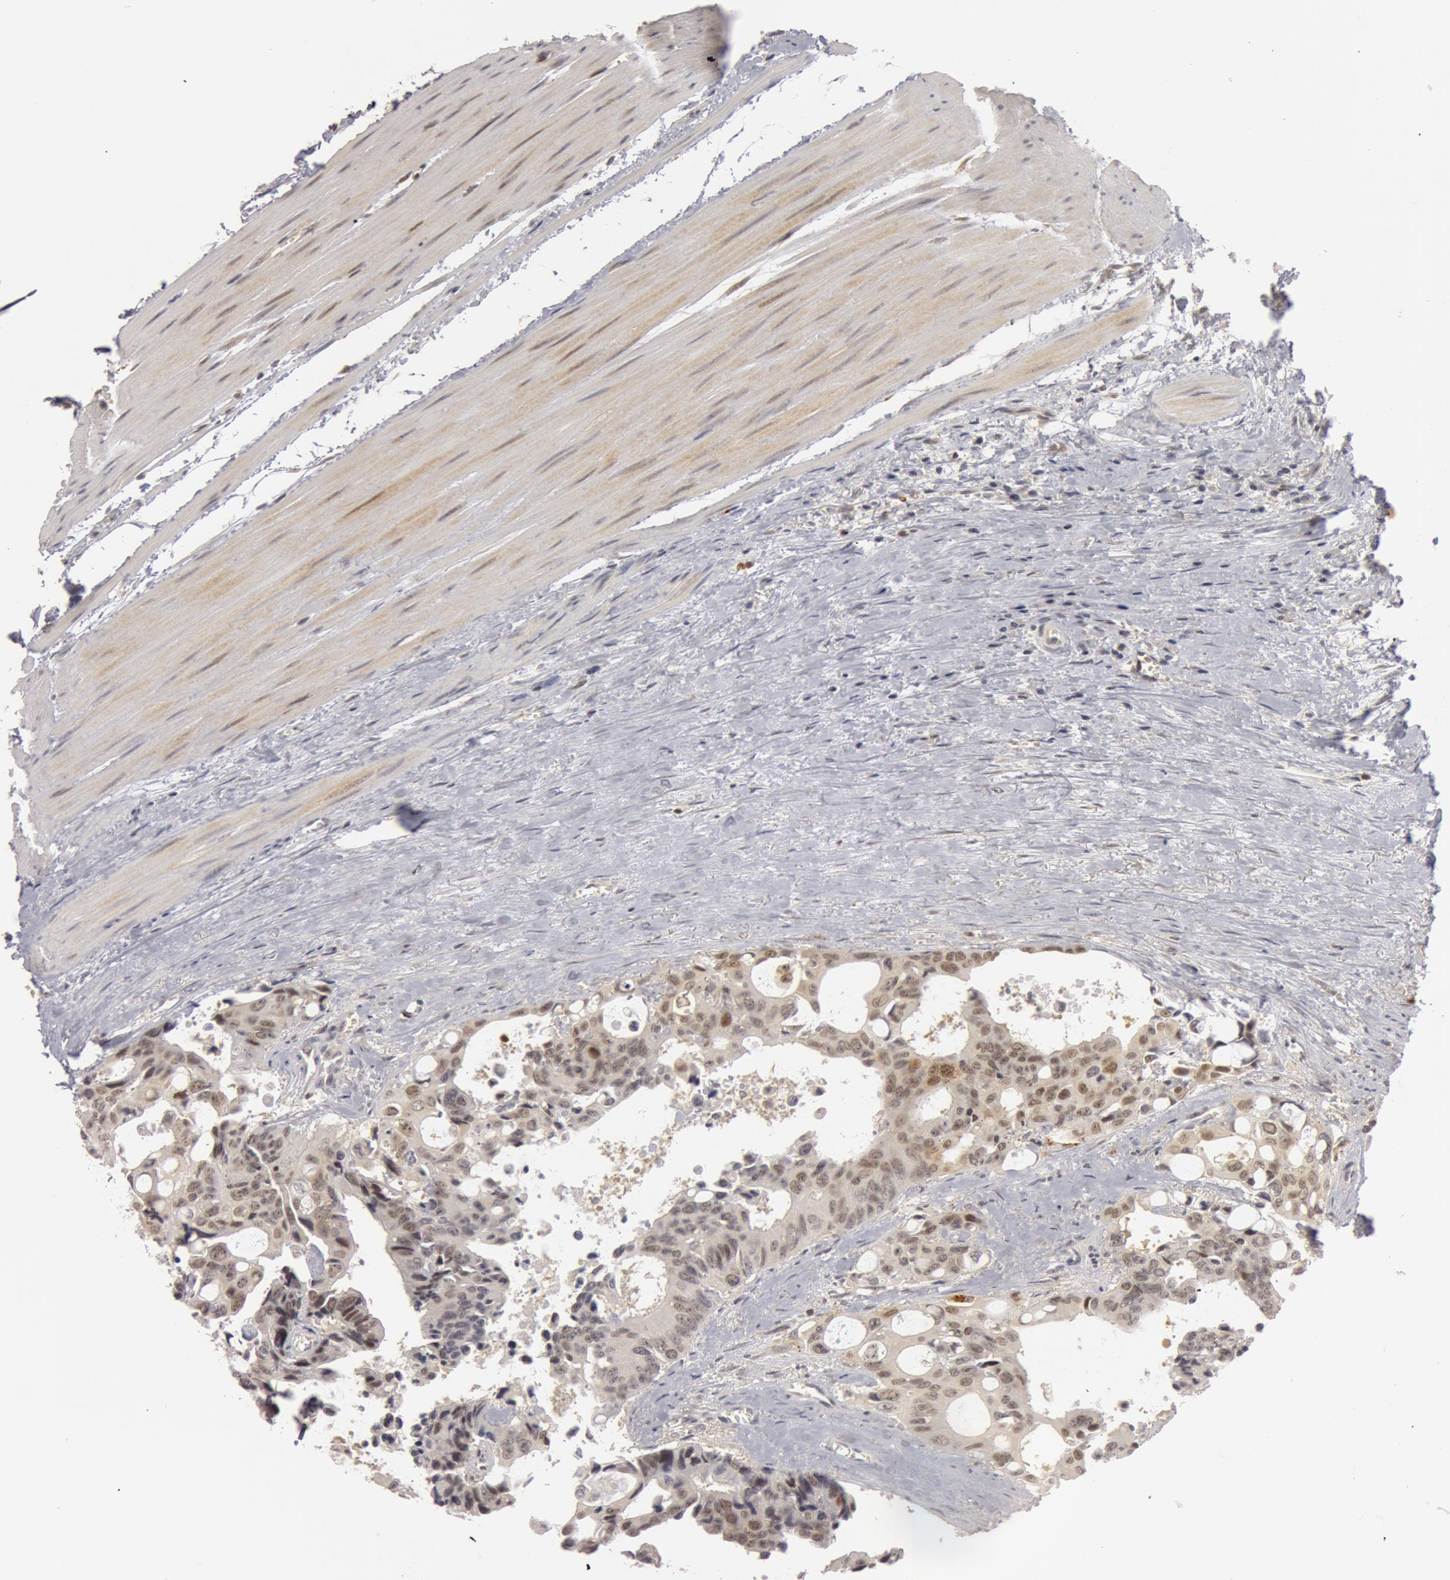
{"staining": {"intensity": "moderate", "quantity": ">75%", "location": "nuclear"}, "tissue": "colorectal cancer", "cell_type": "Tumor cells", "image_type": "cancer", "snomed": [{"axis": "morphology", "description": "Adenocarcinoma, NOS"}, {"axis": "topography", "description": "Rectum"}], "caption": "Colorectal cancer (adenocarcinoma) tissue displays moderate nuclear positivity in approximately >75% of tumor cells, visualized by immunohistochemistry.", "gene": "OASL", "patient": {"sex": "male", "age": 76}}